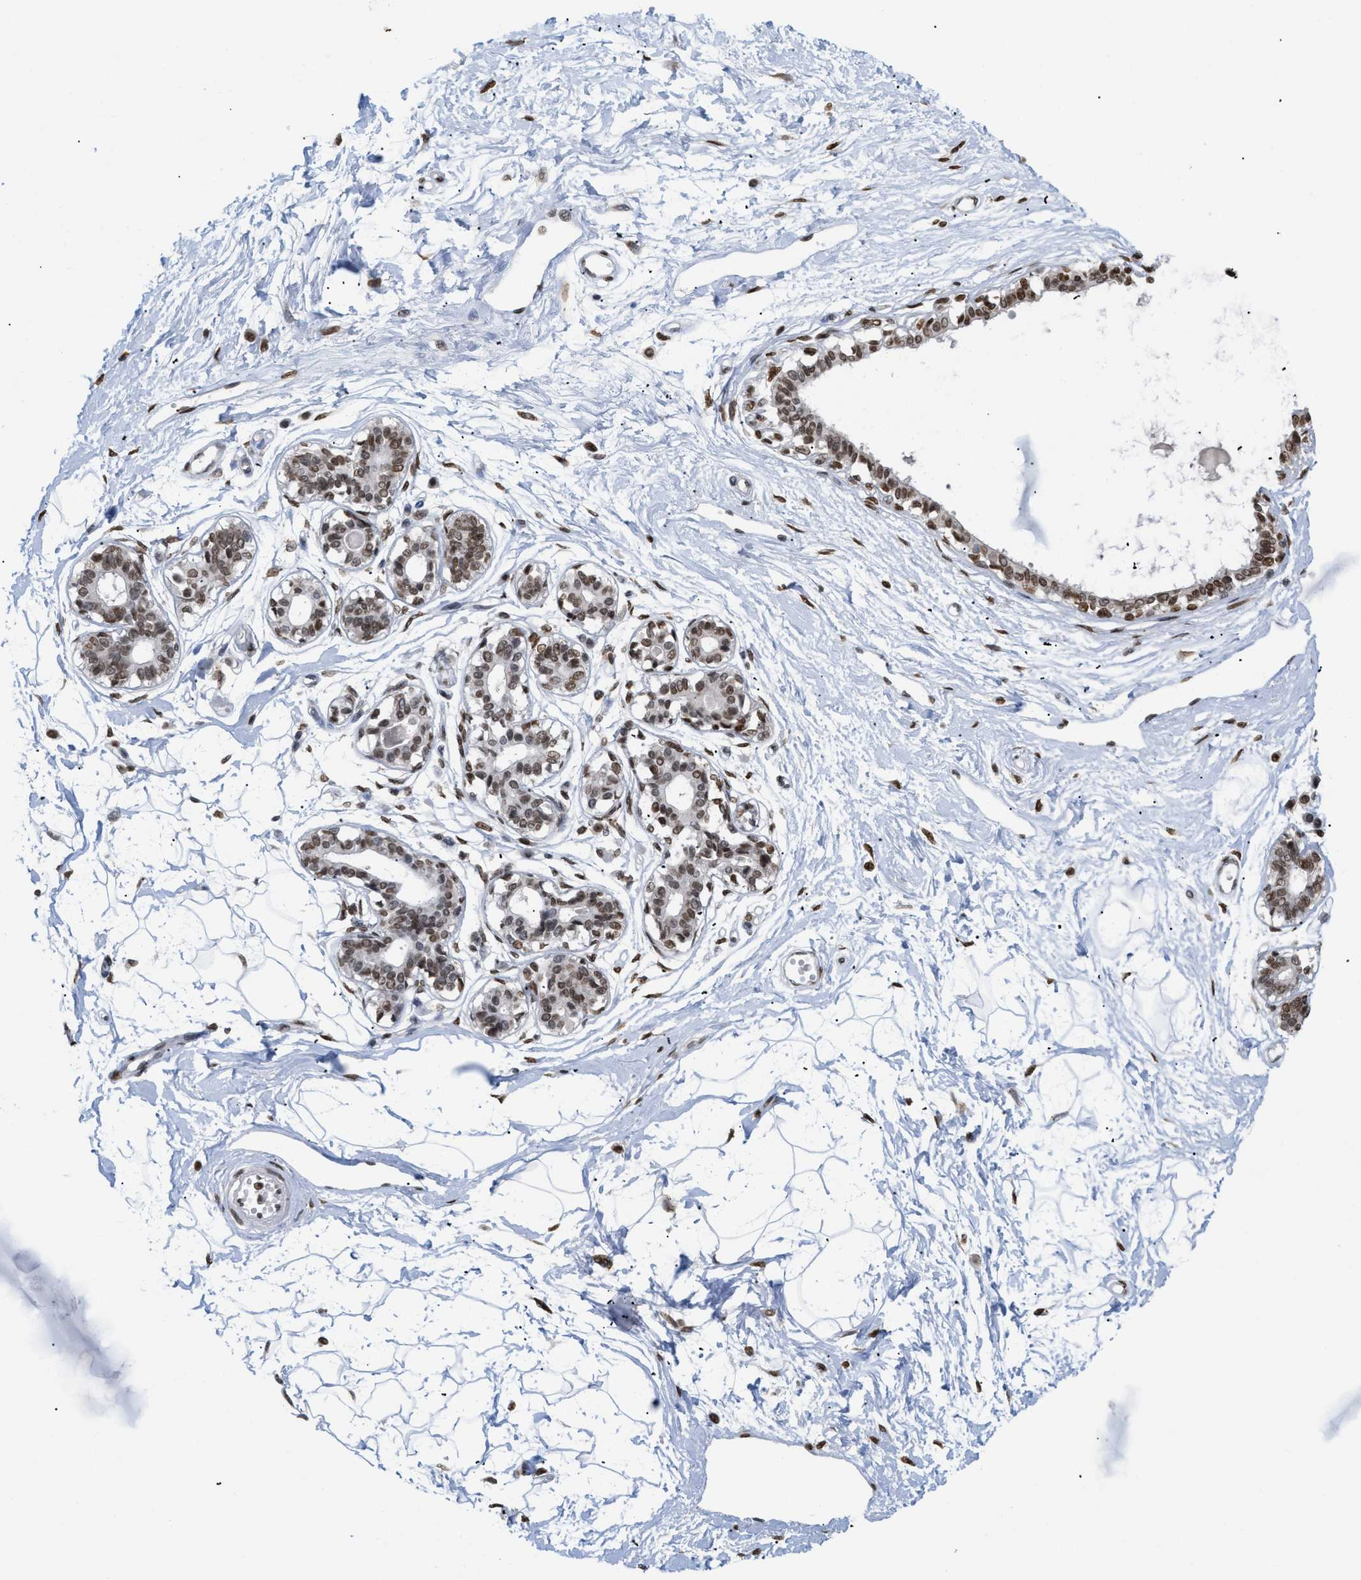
{"staining": {"intensity": "moderate", "quantity": ">75%", "location": "nuclear"}, "tissue": "breast", "cell_type": "Adipocytes", "image_type": "normal", "snomed": [{"axis": "morphology", "description": "Normal tissue, NOS"}, {"axis": "topography", "description": "Breast"}], "caption": "Immunohistochemical staining of benign breast reveals >75% levels of moderate nuclear protein staining in approximately >75% of adipocytes.", "gene": "HMGN2", "patient": {"sex": "female", "age": 45}}